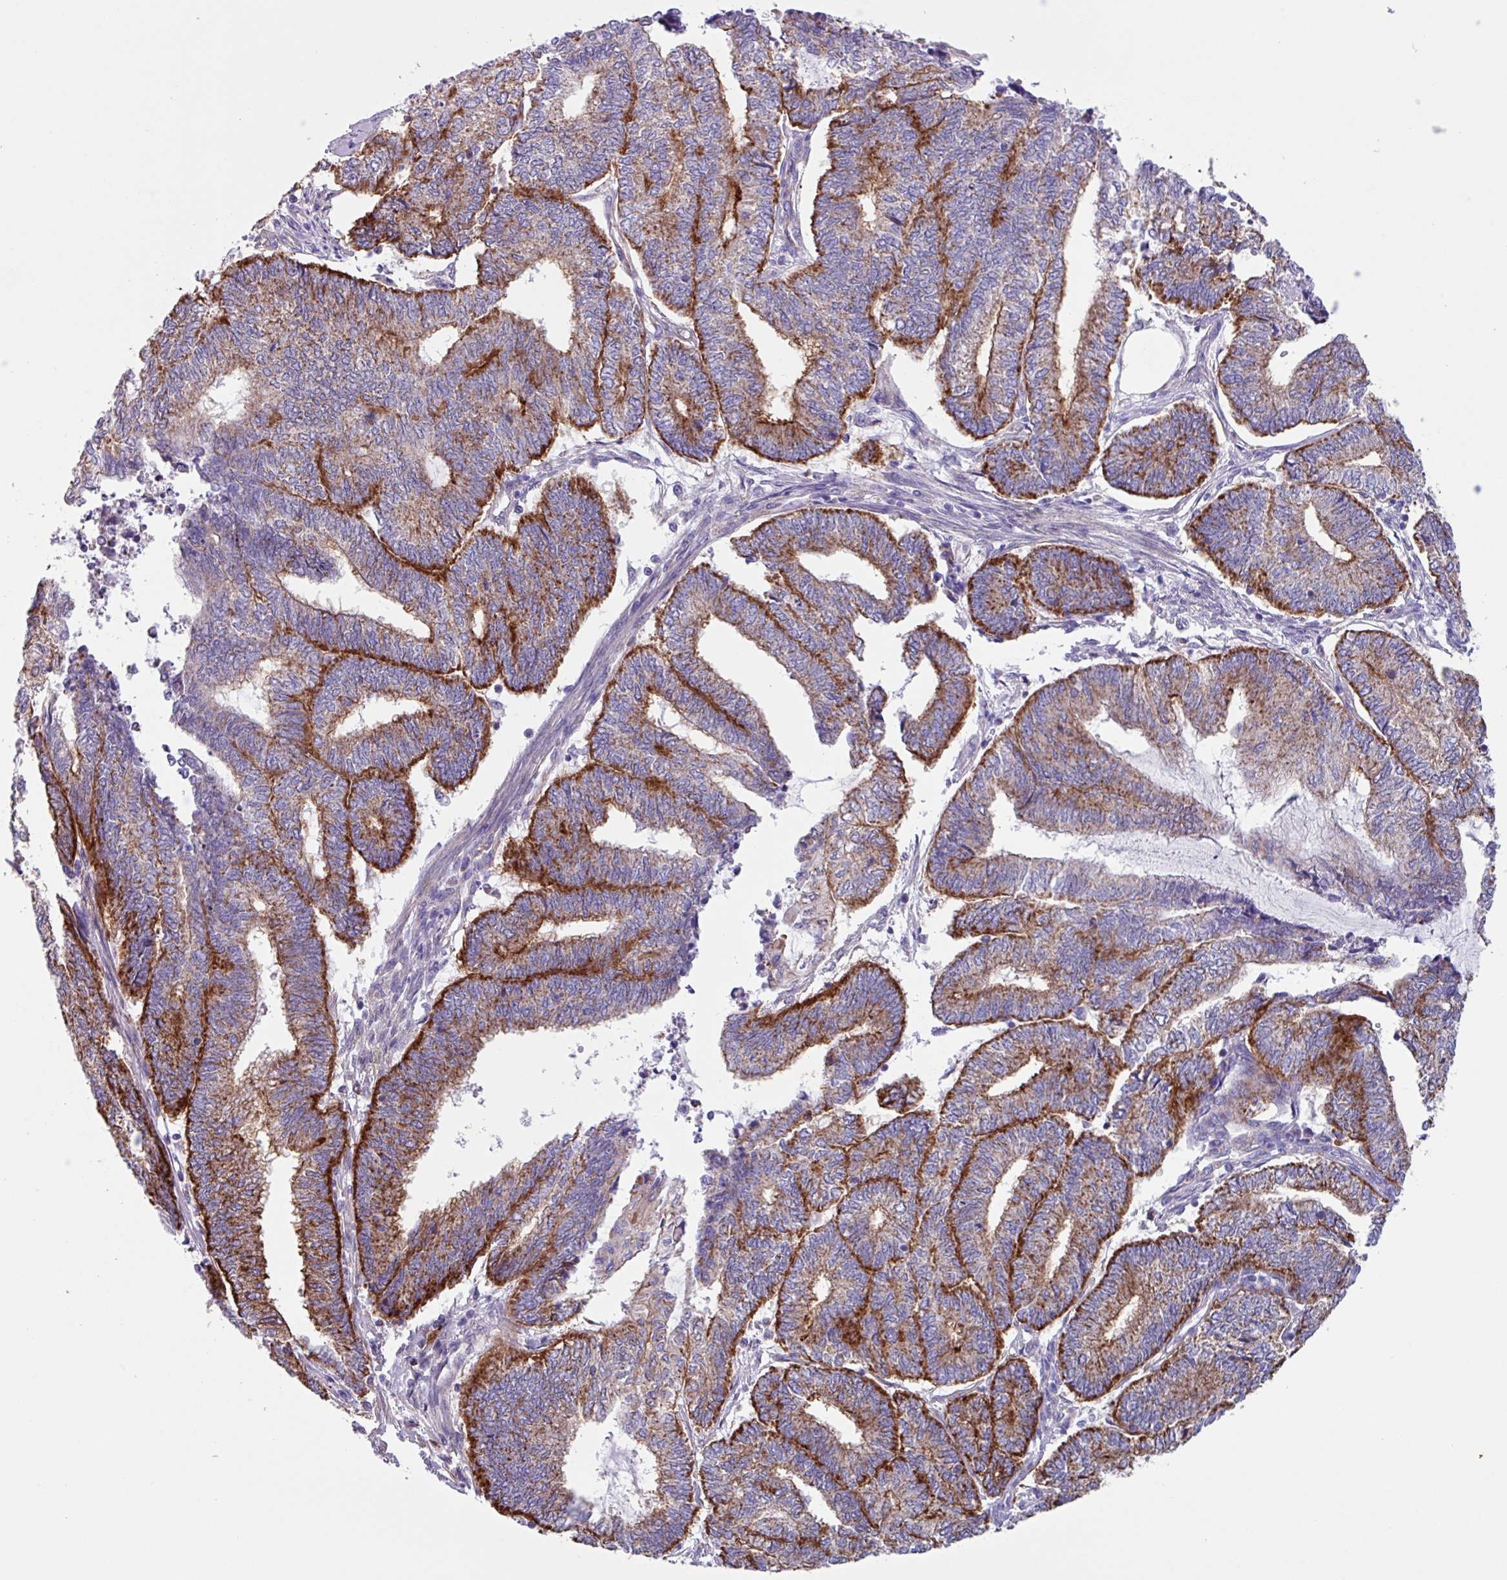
{"staining": {"intensity": "strong", "quantity": "25%-75%", "location": "cytoplasmic/membranous"}, "tissue": "endometrial cancer", "cell_type": "Tumor cells", "image_type": "cancer", "snomed": [{"axis": "morphology", "description": "Adenocarcinoma, NOS"}, {"axis": "topography", "description": "Uterus"}, {"axis": "topography", "description": "Endometrium"}], "caption": "Human adenocarcinoma (endometrial) stained with a brown dye shows strong cytoplasmic/membranous positive expression in about 25%-75% of tumor cells.", "gene": "OTULIN", "patient": {"sex": "female", "age": 70}}